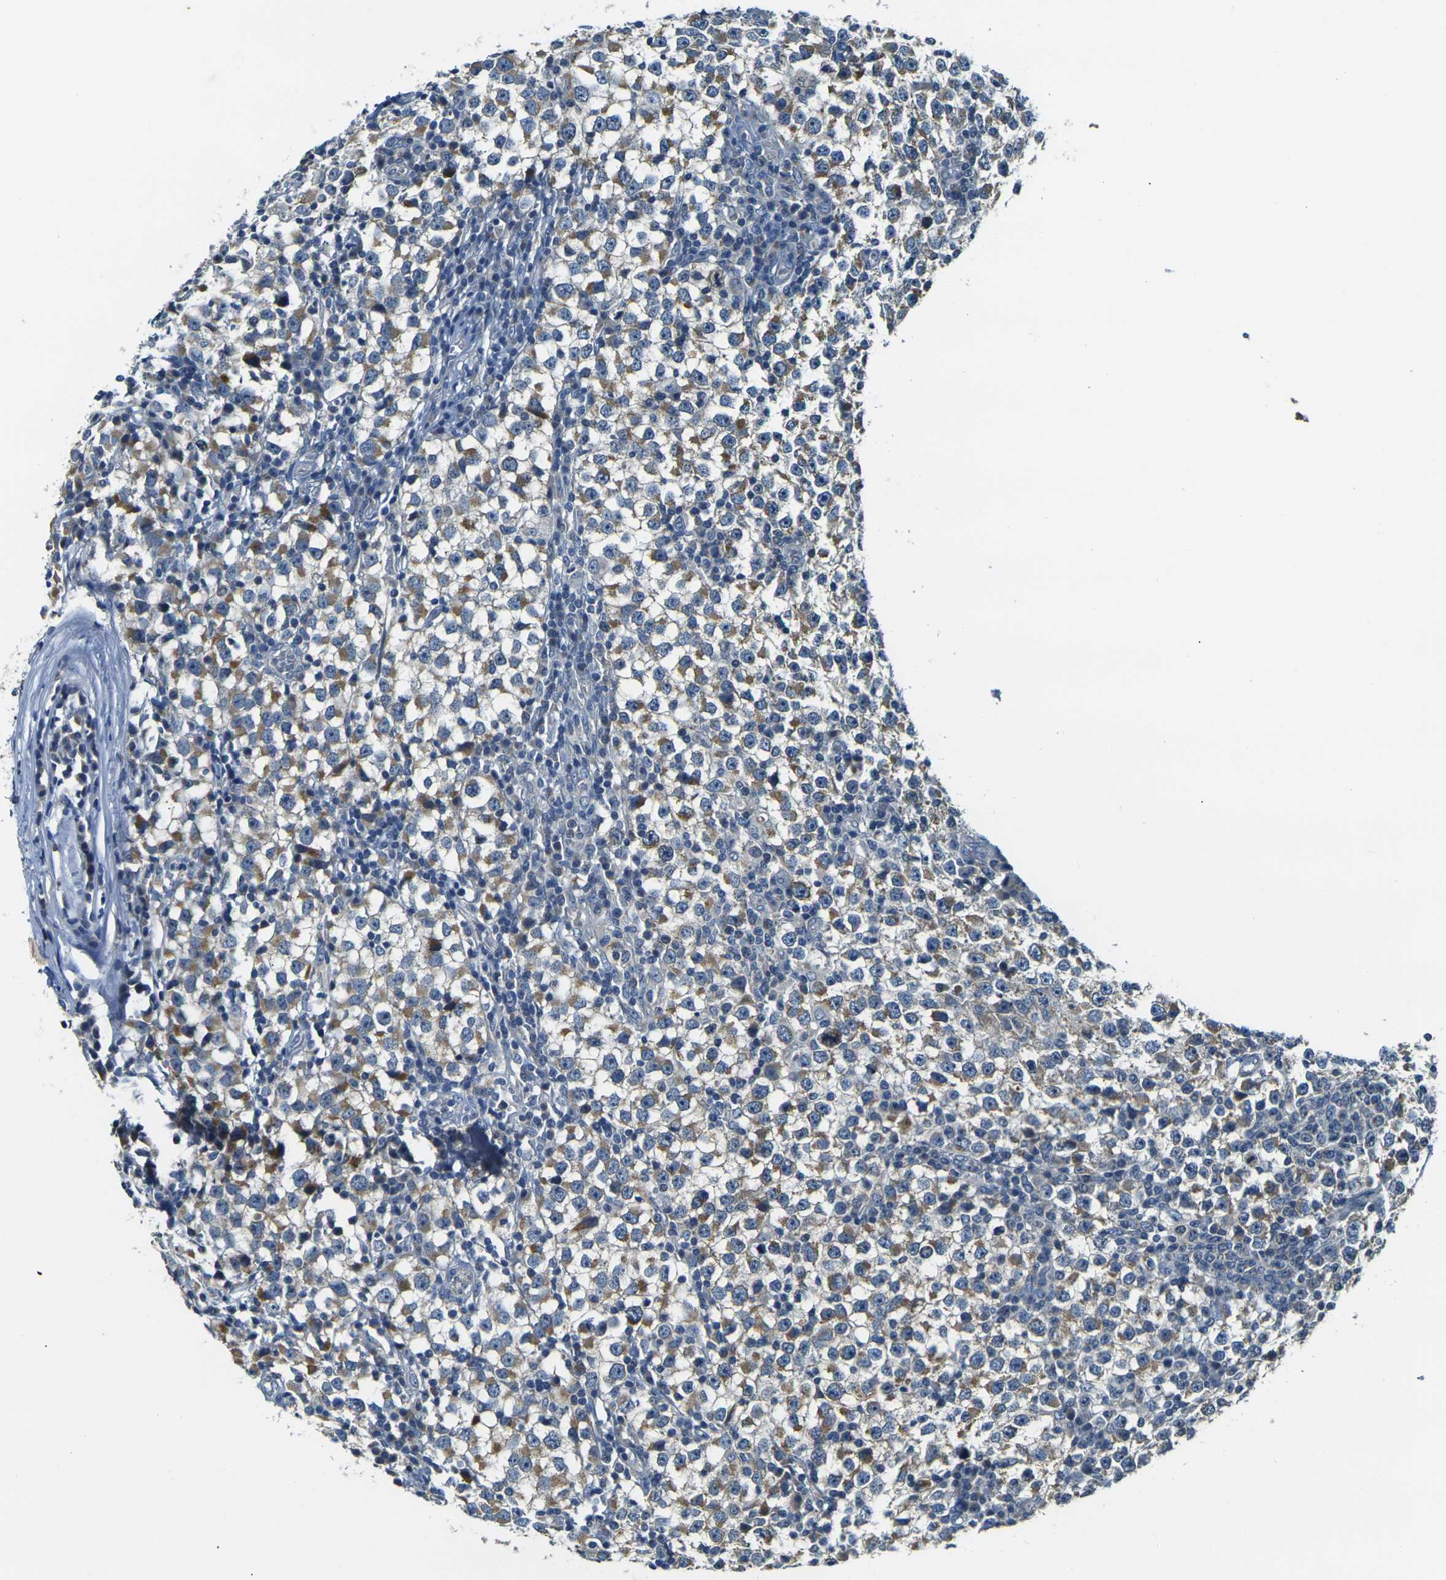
{"staining": {"intensity": "moderate", "quantity": "<25%", "location": "cytoplasmic/membranous"}, "tissue": "testis cancer", "cell_type": "Tumor cells", "image_type": "cancer", "snomed": [{"axis": "morphology", "description": "Seminoma, NOS"}, {"axis": "topography", "description": "Testis"}], "caption": "The histopathology image exhibits a brown stain indicating the presence of a protein in the cytoplasmic/membranous of tumor cells in testis cancer.", "gene": "SHISAL2B", "patient": {"sex": "male", "age": 65}}